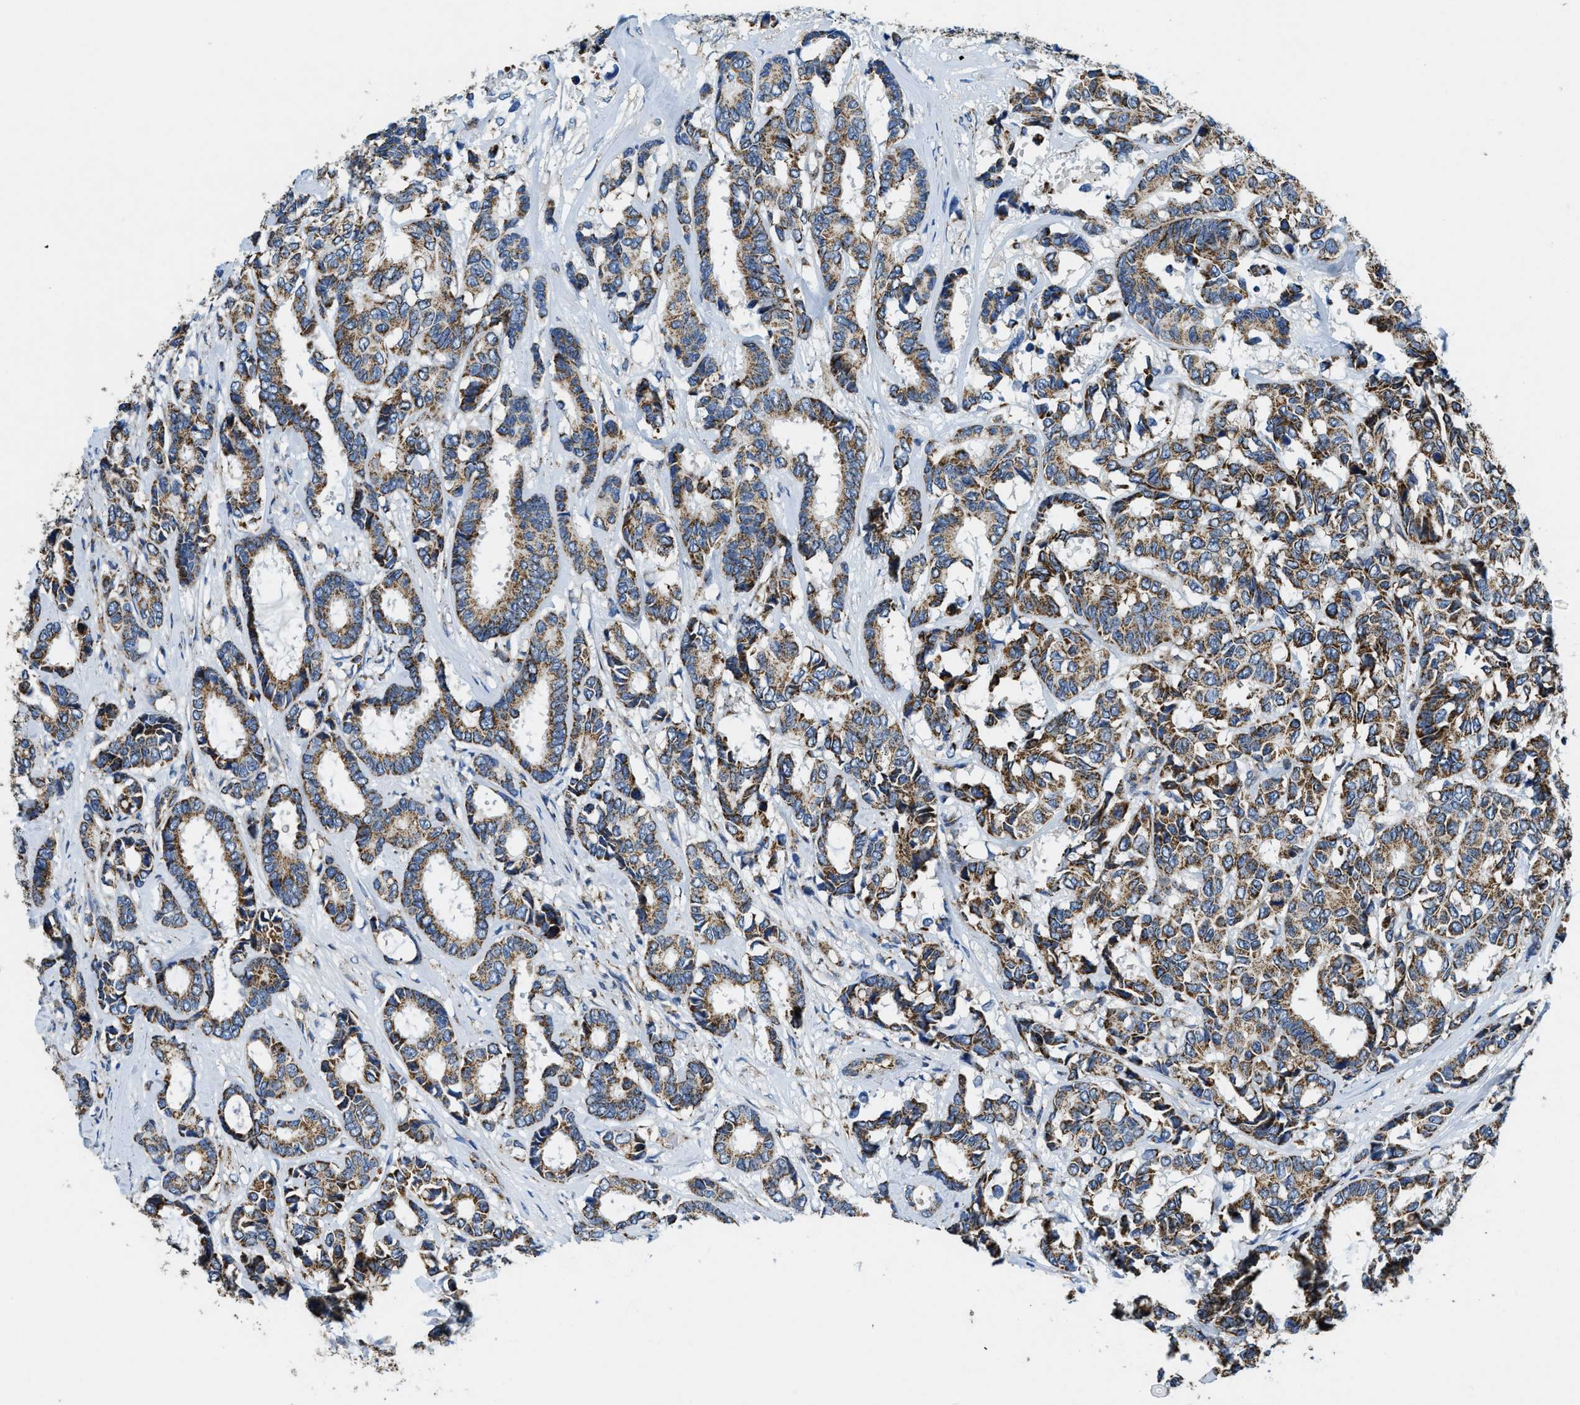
{"staining": {"intensity": "strong", "quantity": ">75%", "location": "cytoplasmic/membranous"}, "tissue": "breast cancer", "cell_type": "Tumor cells", "image_type": "cancer", "snomed": [{"axis": "morphology", "description": "Duct carcinoma"}, {"axis": "topography", "description": "Breast"}], "caption": "Protein staining exhibits strong cytoplasmic/membranous positivity in approximately >75% of tumor cells in breast cancer.", "gene": "STK33", "patient": {"sex": "female", "age": 87}}